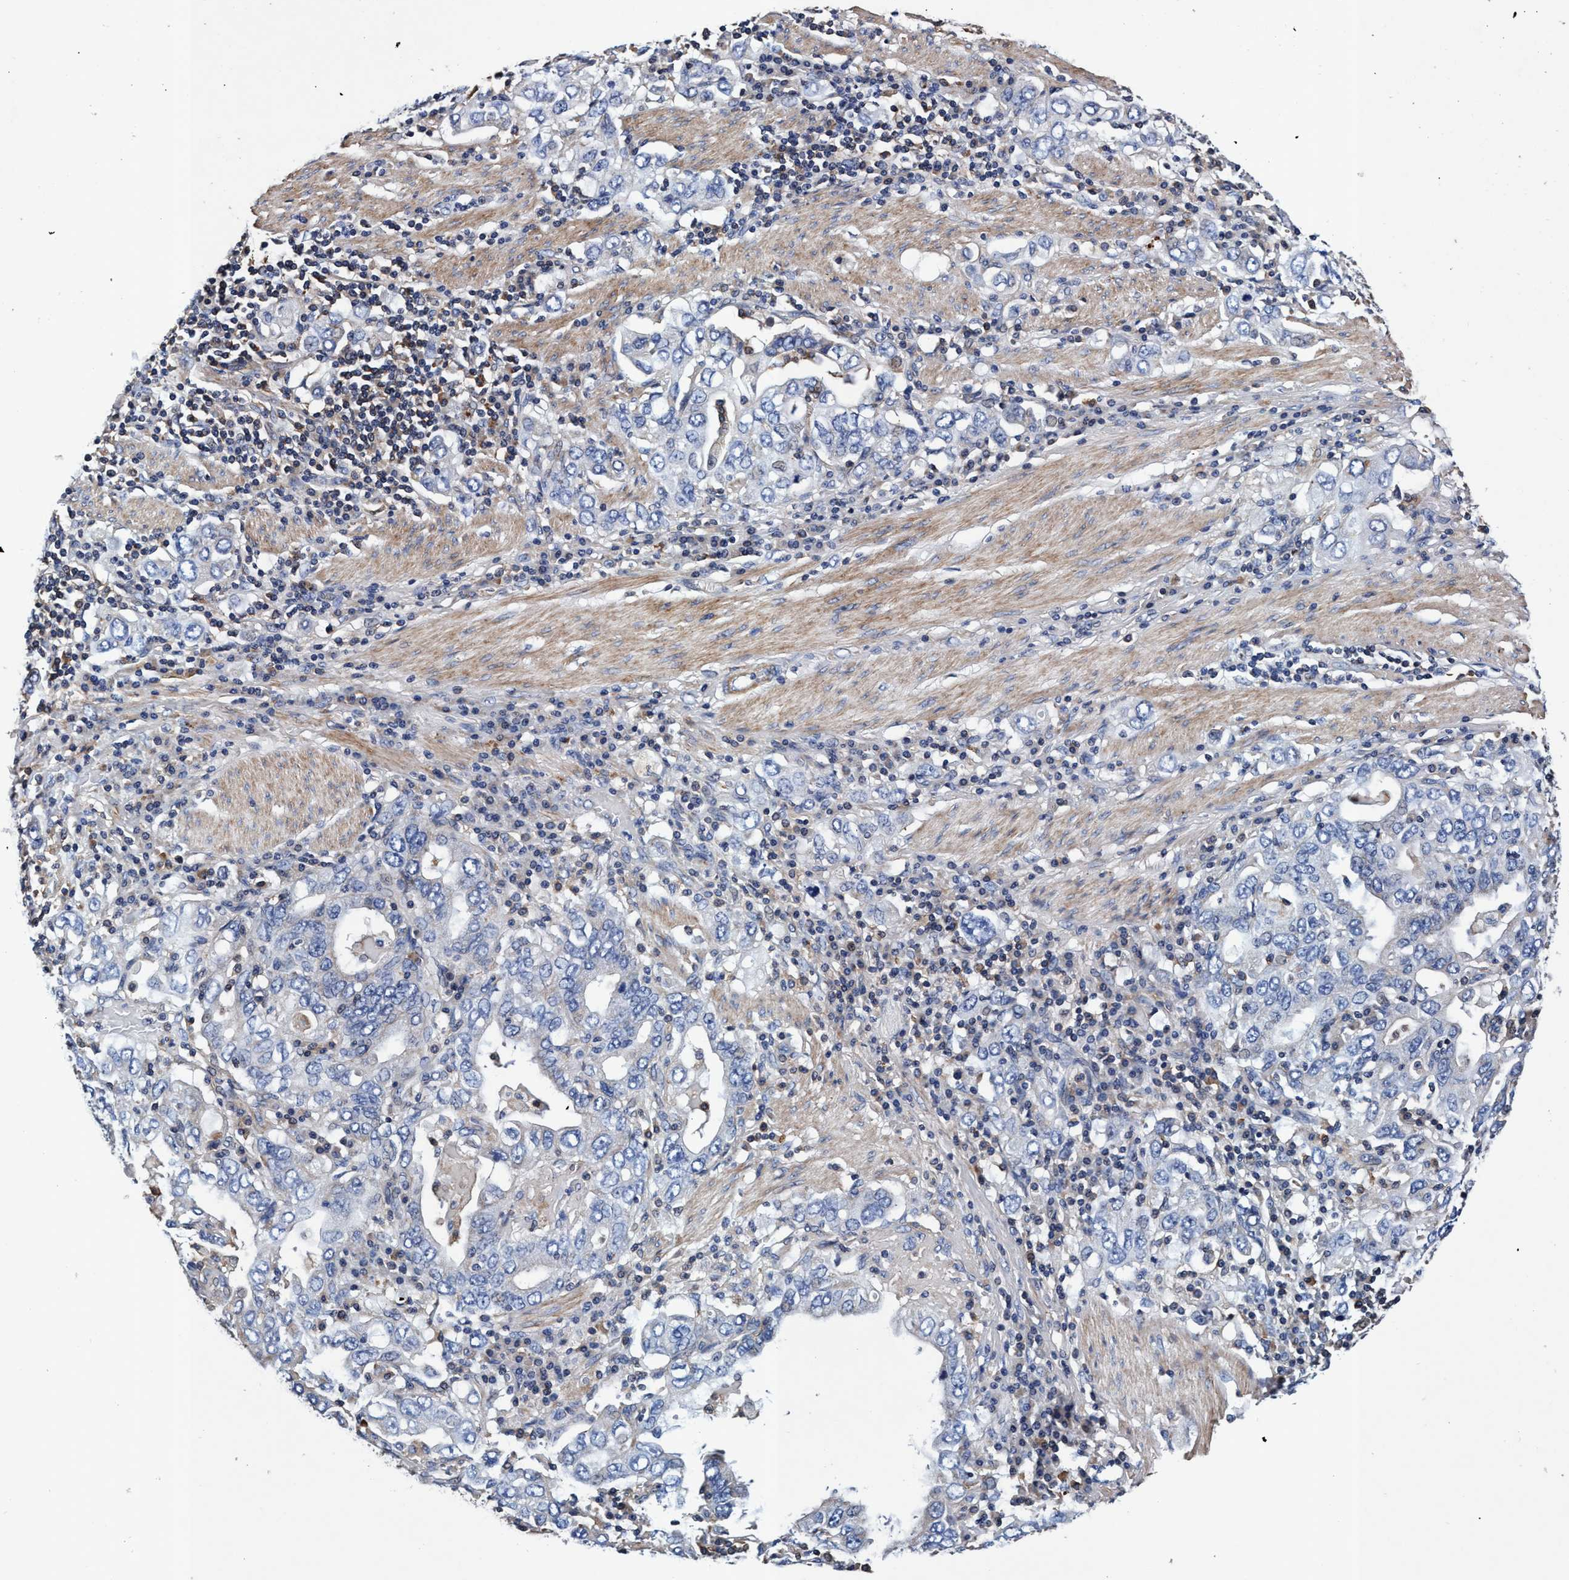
{"staining": {"intensity": "negative", "quantity": "none", "location": "none"}, "tissue": "stomach cancer", "cell_type": "Tumor cells", "image_type": "cancer", "snomed": [{"axis": "morphology", "description": "Adenocarcinoma, NOS"}, {"axis": "topography", "description": "Stomach, upper"}], "caption": "A micrograph of stomach cancer stained for a protein reveals no brown staining in tumor cells.", "gene": "RNF208", "patient": {"sex": "male", "age": 62}}